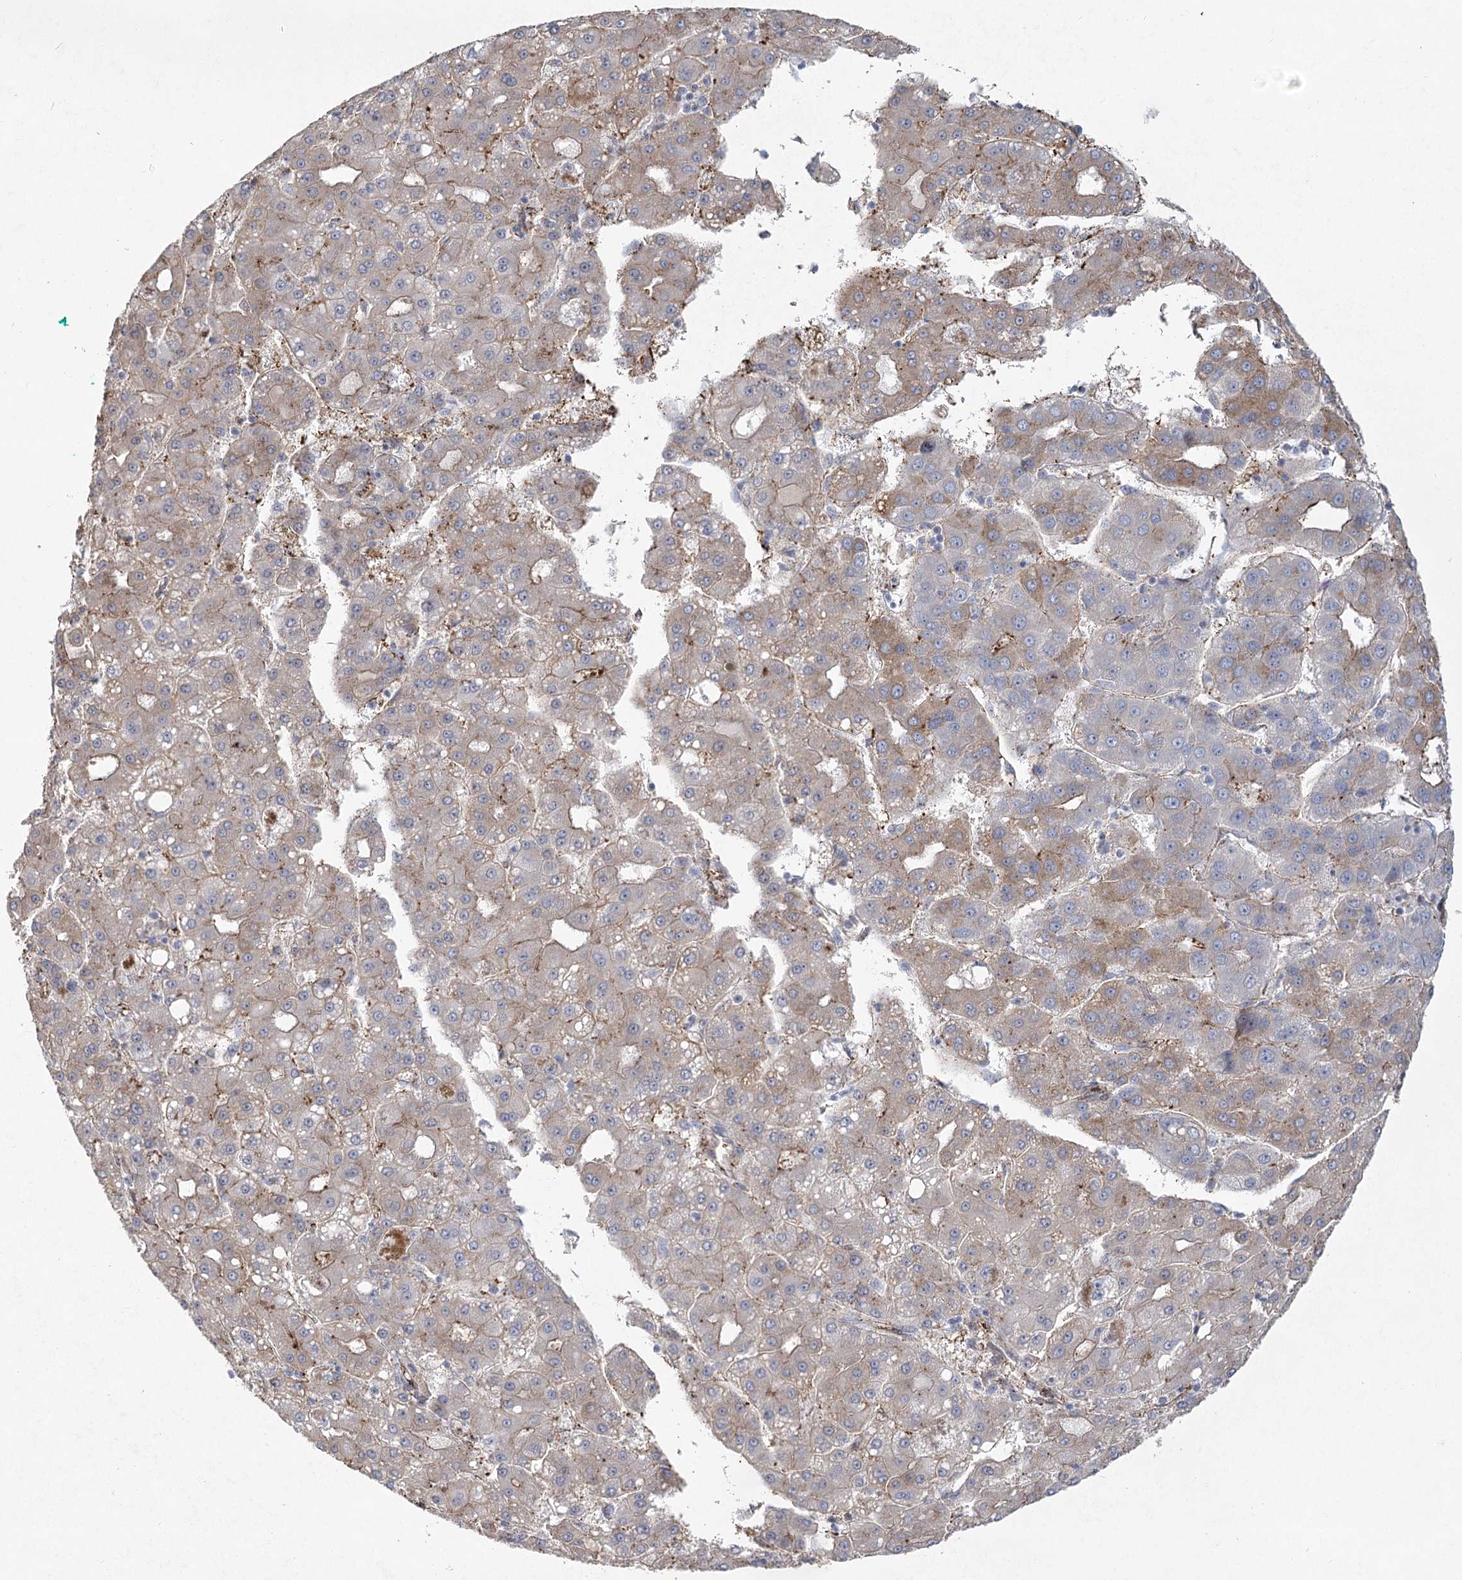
{"staining": {"intensity": "weak", "quantity": "<25%", "location": "cytoplasmic/membranous"}, "tissue": "liver cancer", "cell_type": "Tumor cells", "image_type": "cancer", "snomed": [{"axis": "morphology", "description": "Carcinoma, Hepatocellular, NOS"}, {"axis": "topography", "description": "Liver"}], "caption": "Tumor cells are negative for brown protein staining in hepatocellular carcinoma (liver). (Brightfield microscopy of DAB (3,3'-diaminobenzidine) IHC at high magnification).", "gene": "KBTBD4", "patient": {"sex": "male", "age": 65}}